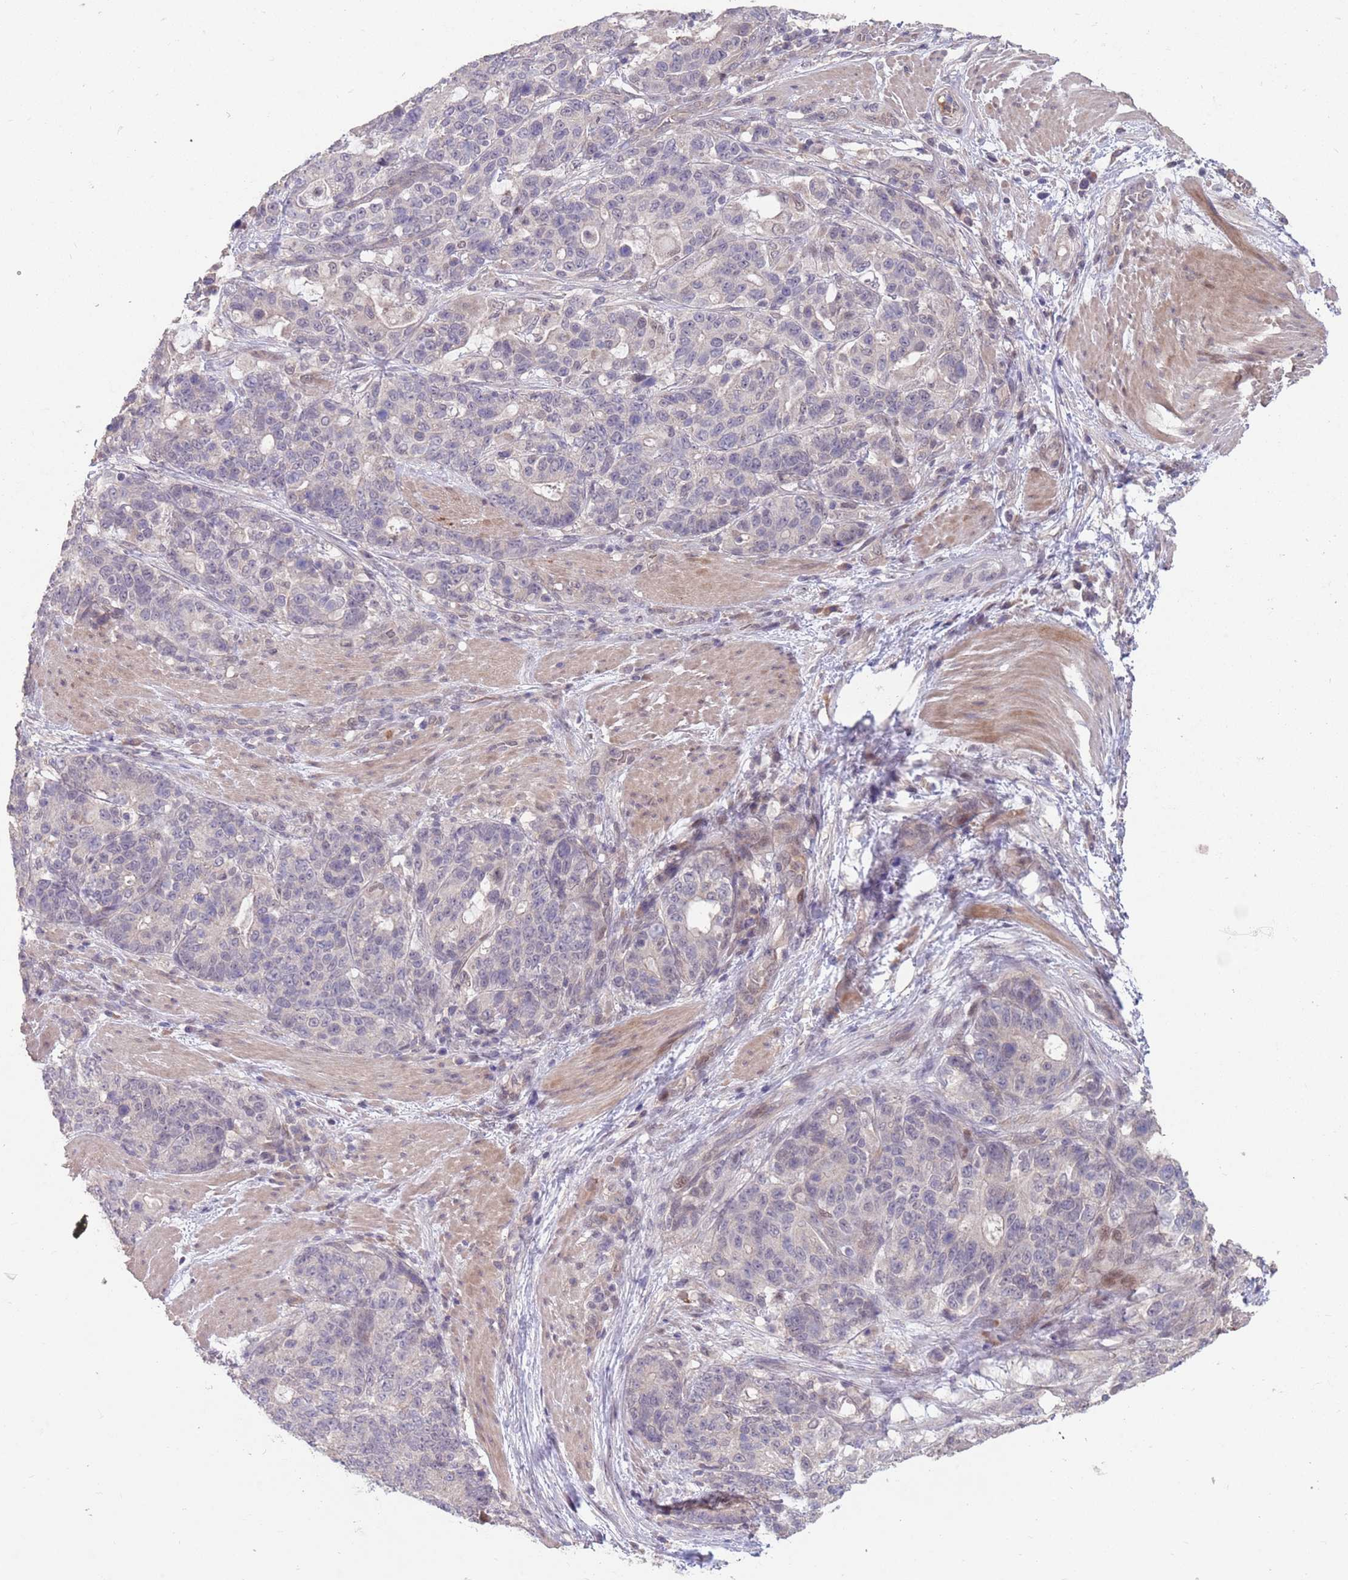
{"staining": {"intensity": "negative", "quantity": "none", "location": "none"}, "tissue": "stomach cancer", "cell_type": "Tumor cells", "image_type": "cancer", "snomed": [{"axis": "morphology", "description": "Normal tissue, NOS"}, {"axis": "morphology", "description": "Adenocarcinoma, NOS"}, {"axis": "topography", "description": "Stomach"}], "caption": "Stomach adenocarcinoma stained for a protein using immunohistochemistry displays no expression tumor cells.", "gene": "MEI1", "patient": {"sex": "female", "age": 64}}